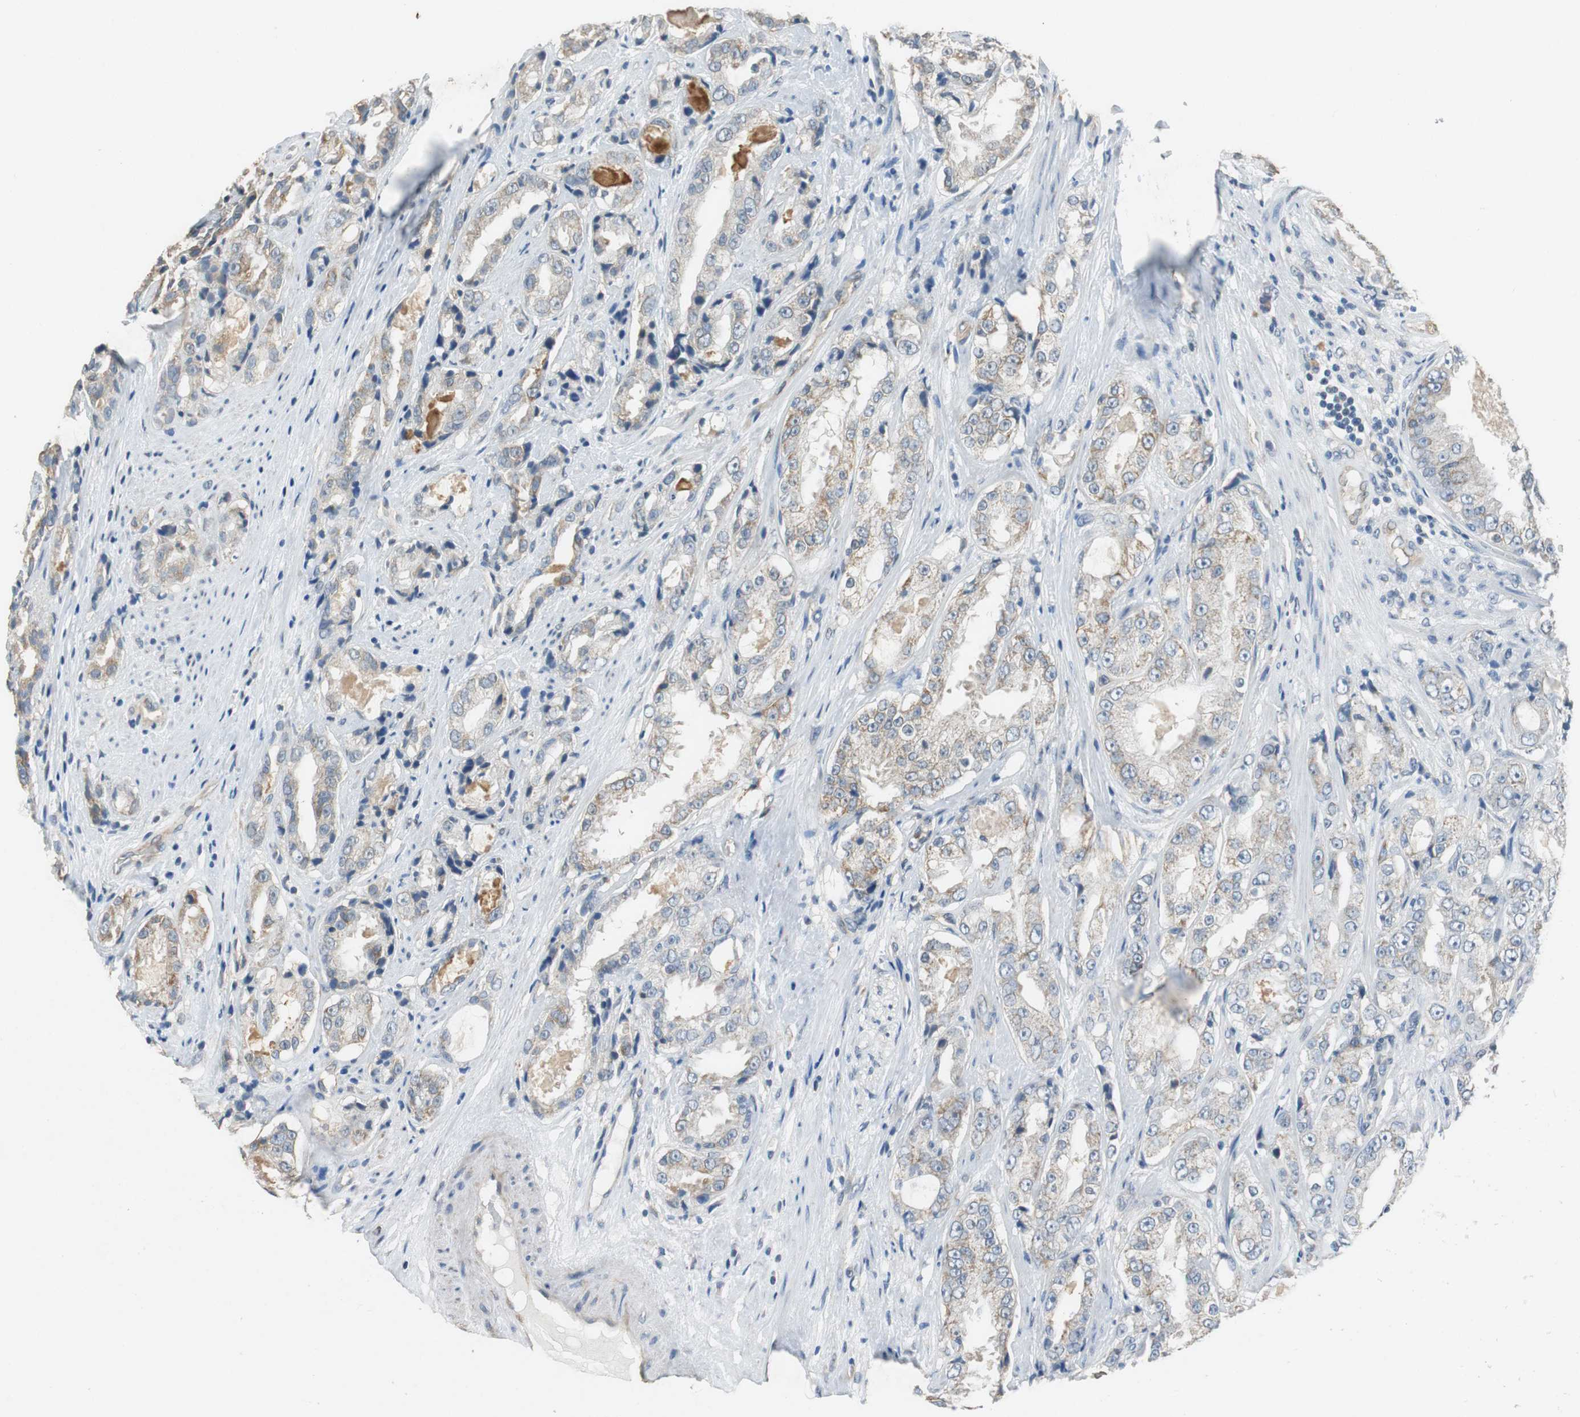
{"staining": {"intensity": "weak", "quantity": ">75%", "location": "cytoplasmic/membranous"}, "tissue": "prostate cancer", "cell_type": "Tumor cells", "image_type": "cancer", "snomed": [{"axis": "morphology", "description": "Adenocarcinoma, High grade"}, {"axis": "topography", "description": "Prostate"}], "caption": "Immunohistochemical staining of prostate cancer (adenocarcinoma (high-grade)) reveals weak cytoplasmic/membranous protein expression in approximately >75% of tumor cells.", "gene": "ALDH4A1", "patient": {"sex": "male", "age": 73}}